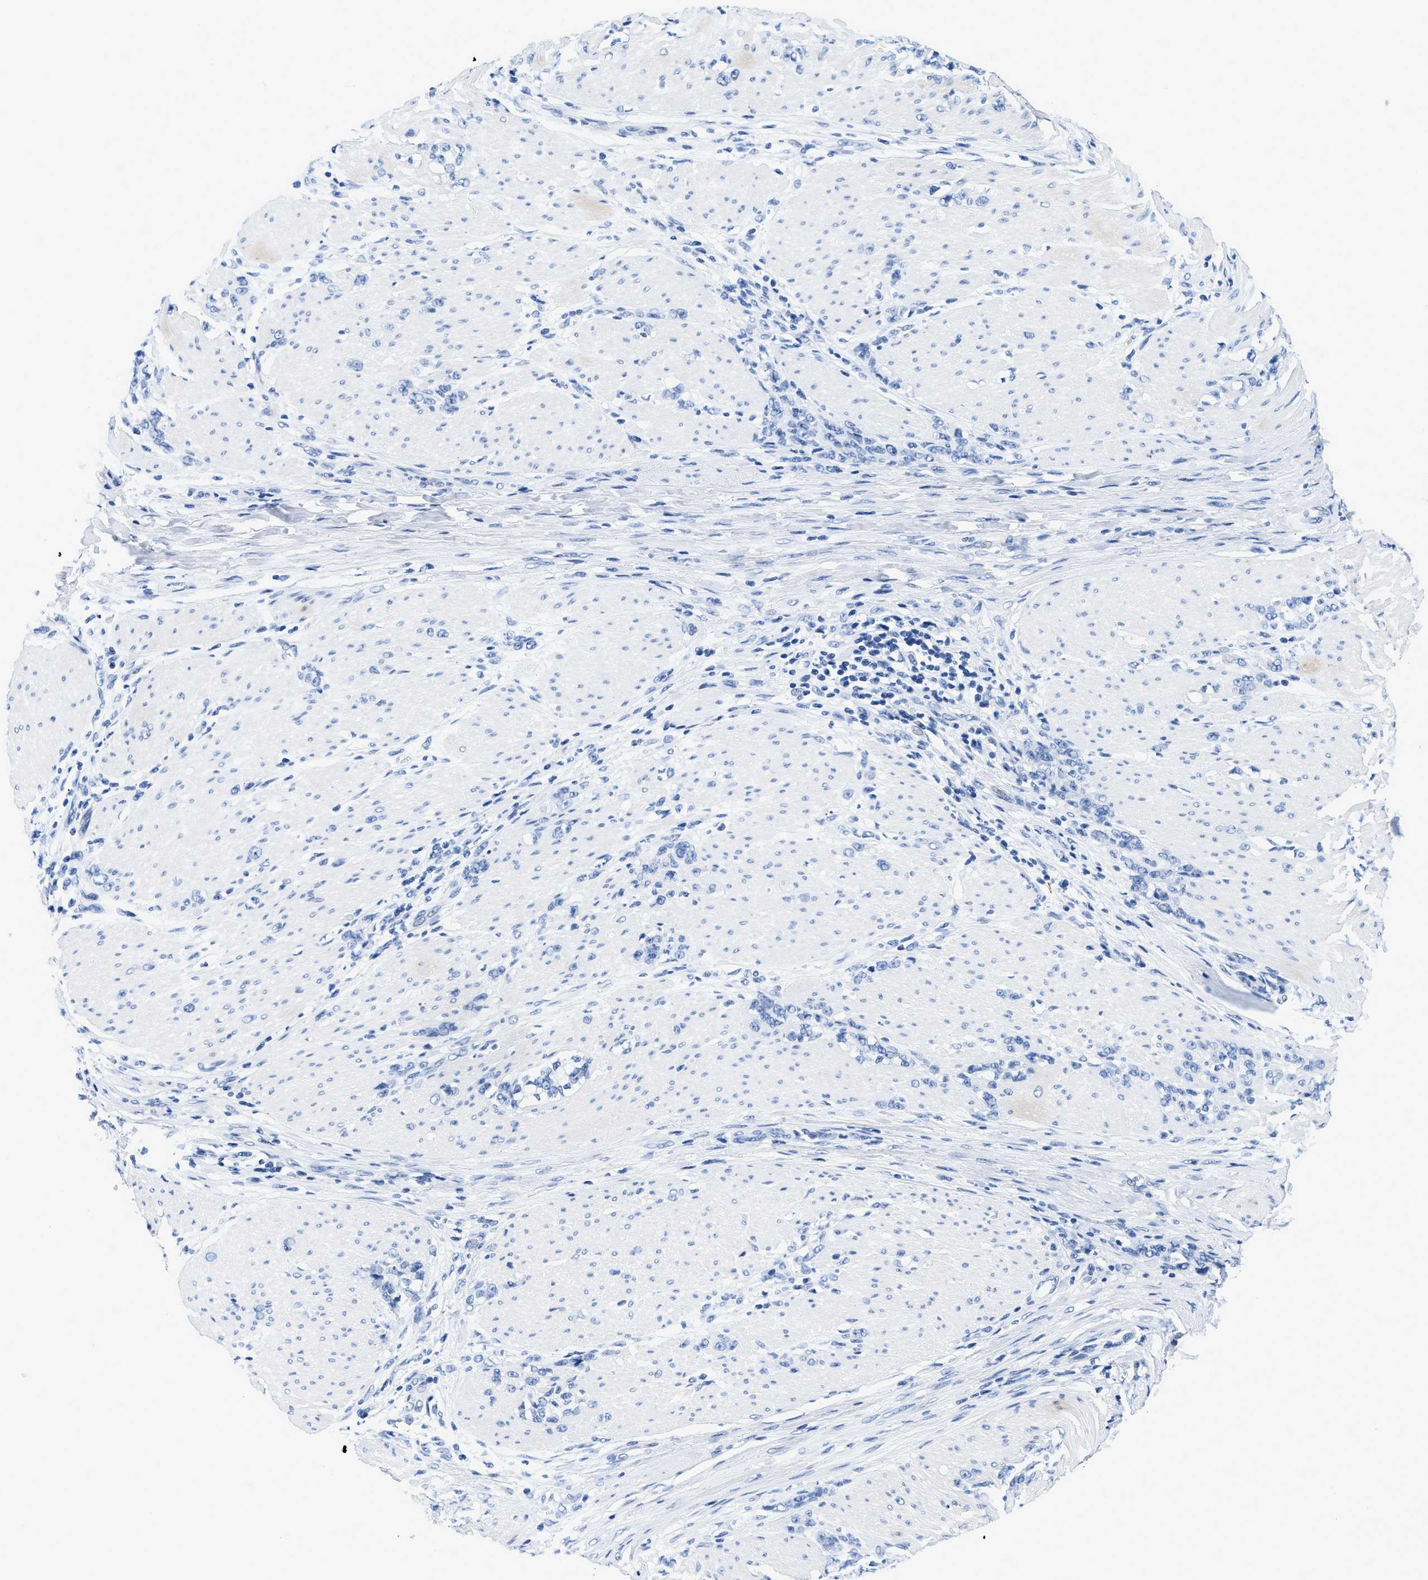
{"staining": {"intensity": "negative", "quantity": "none", "location": "none"}, "tissue": "stomach cancer", "cell_type": "Tumor cells", "image_type": "cancer", "snomed": [{"axis": "morphology", "description": "Adenocarcinoma, NOS"}, {"axis": "topography", "description": "Stomach, lower"}], "caption": "A photomicrograph of human stomach cancer (adenocarcinoma) is negative for staining in tumor cells.", "gene": "GSN", "patient": {"sex": "male", "age": 88}}